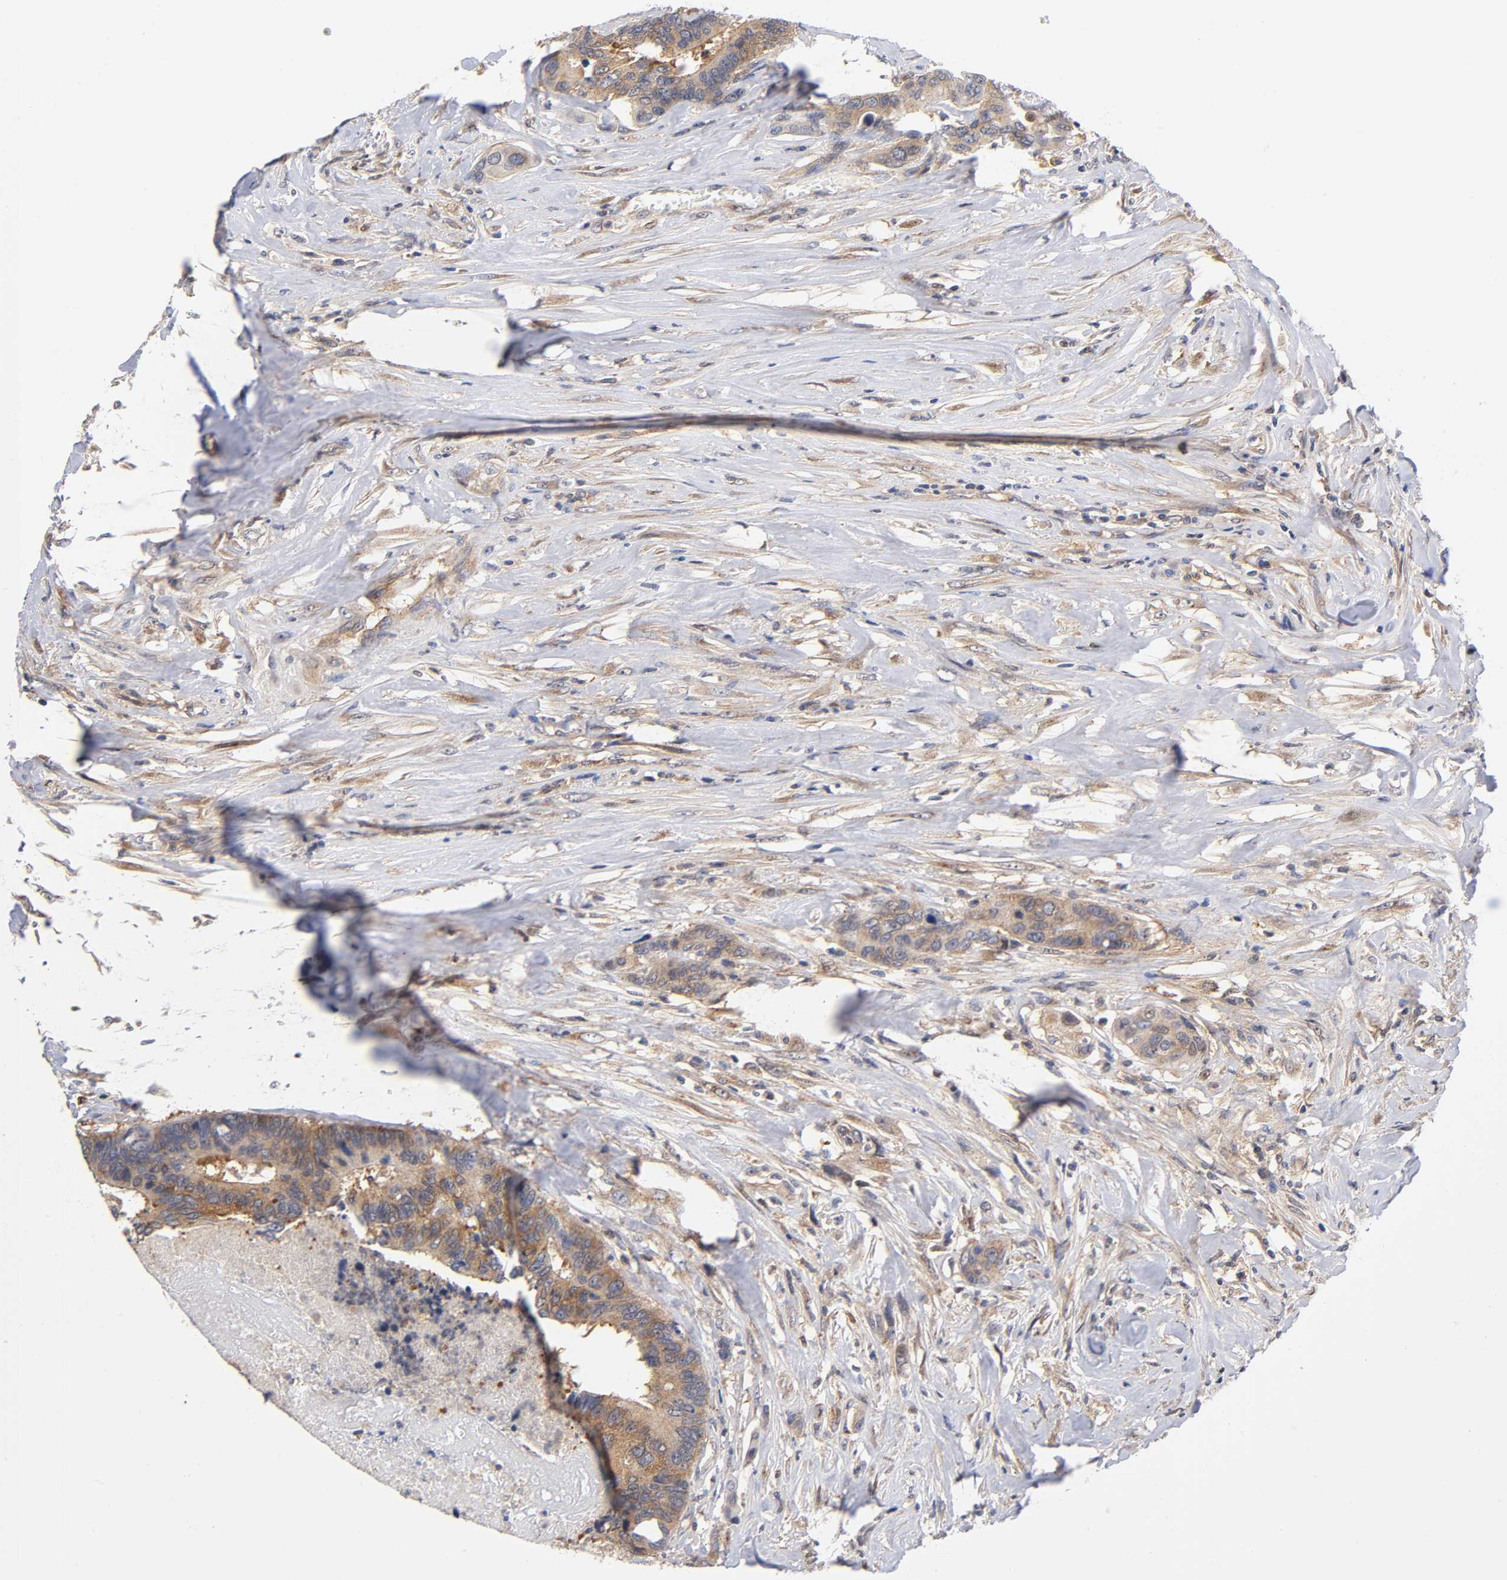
{"staining": {"intensity": "moderate", "quantity": ">75%", "location": "cytoplasmic/membranous"}, "tissue": "colorectal cancer", "cell_type": "Tumor cells", "image_type": "cancer", "snomed": [{"axis": "morphology", "description": "Adenocarcinoma, NOS"}, {"axis": "topography", "description": "Rectum"}], "caption": "The histopathology image demonstrates immunohistochemical staining of colorectal cancer. There is moderate cytoplasmic/membranous expression is appreciated in about >75% of tumor cells. (DAB IHC with brightfield microscopy, high magnification).", "gene": "PAFAH1B1", "patient": {"sex": "male", "age": 55}}